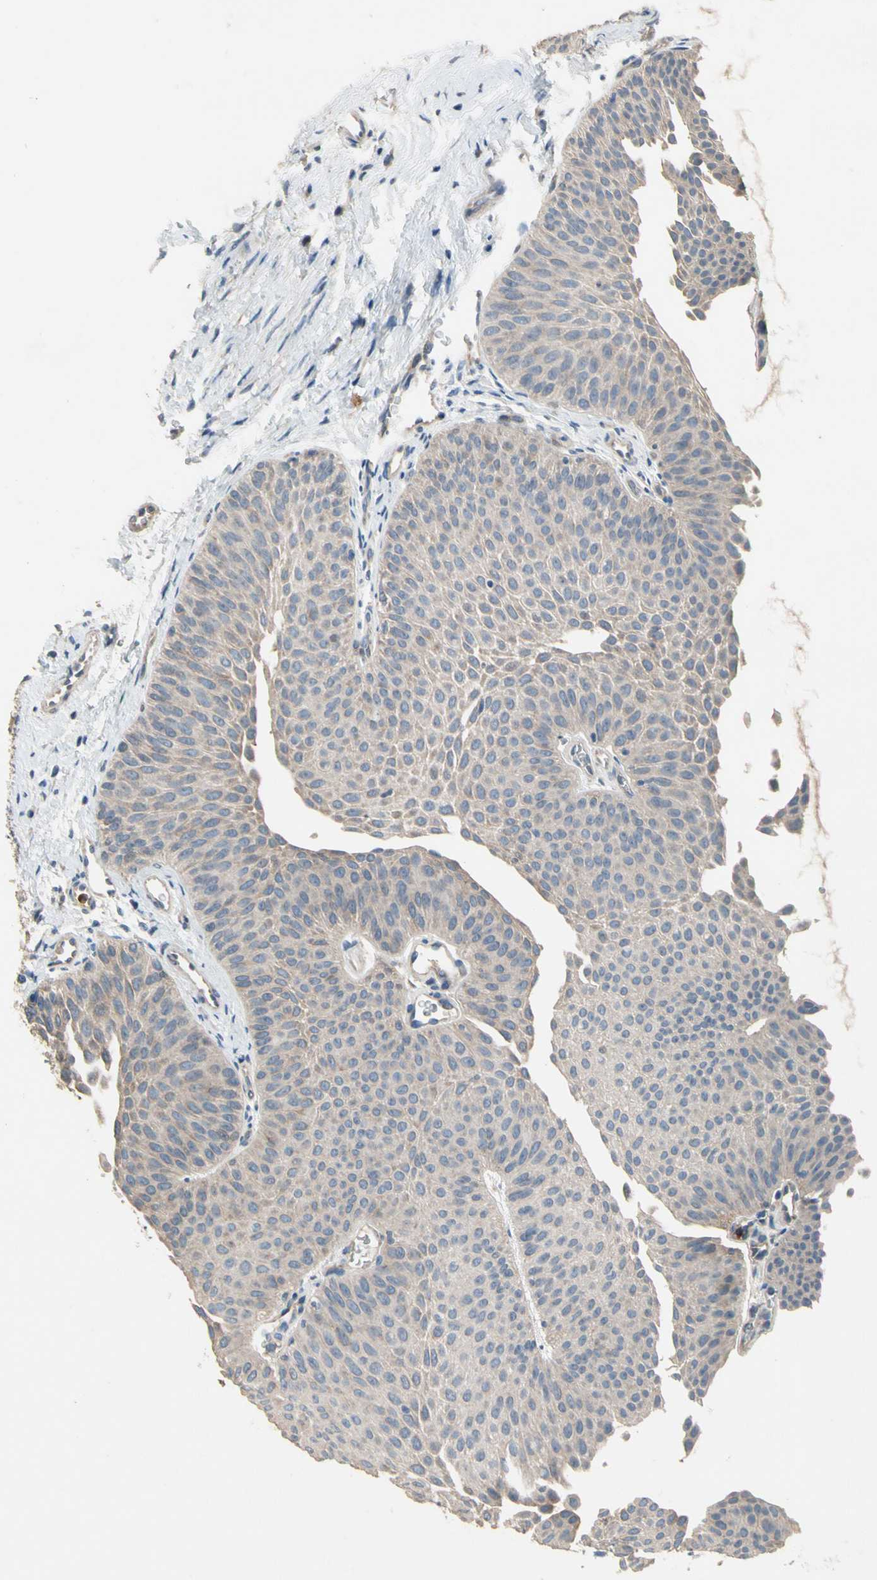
{"staining": {"intensity": "negative", "quantity": "none", "location": "none"}, "tissue": "urothelial cancer", "cell_type": "Tumor cells", "image_type": "cancer", "snomed": [{"axis": "morphology", "description": "Urothelial carcinoma, Low grade"}, {"axis": "topography", "description": "Urinary bladder"}], "caption": "Tumor cells are negative for brown protein staining in urothelial cancer. The staining is performed using DAB brown chromogen with nuclei counter-stained in using hematoxylin.", "gene": "SIGLEC5", "patient": {"sex": "female", "age": 60}}